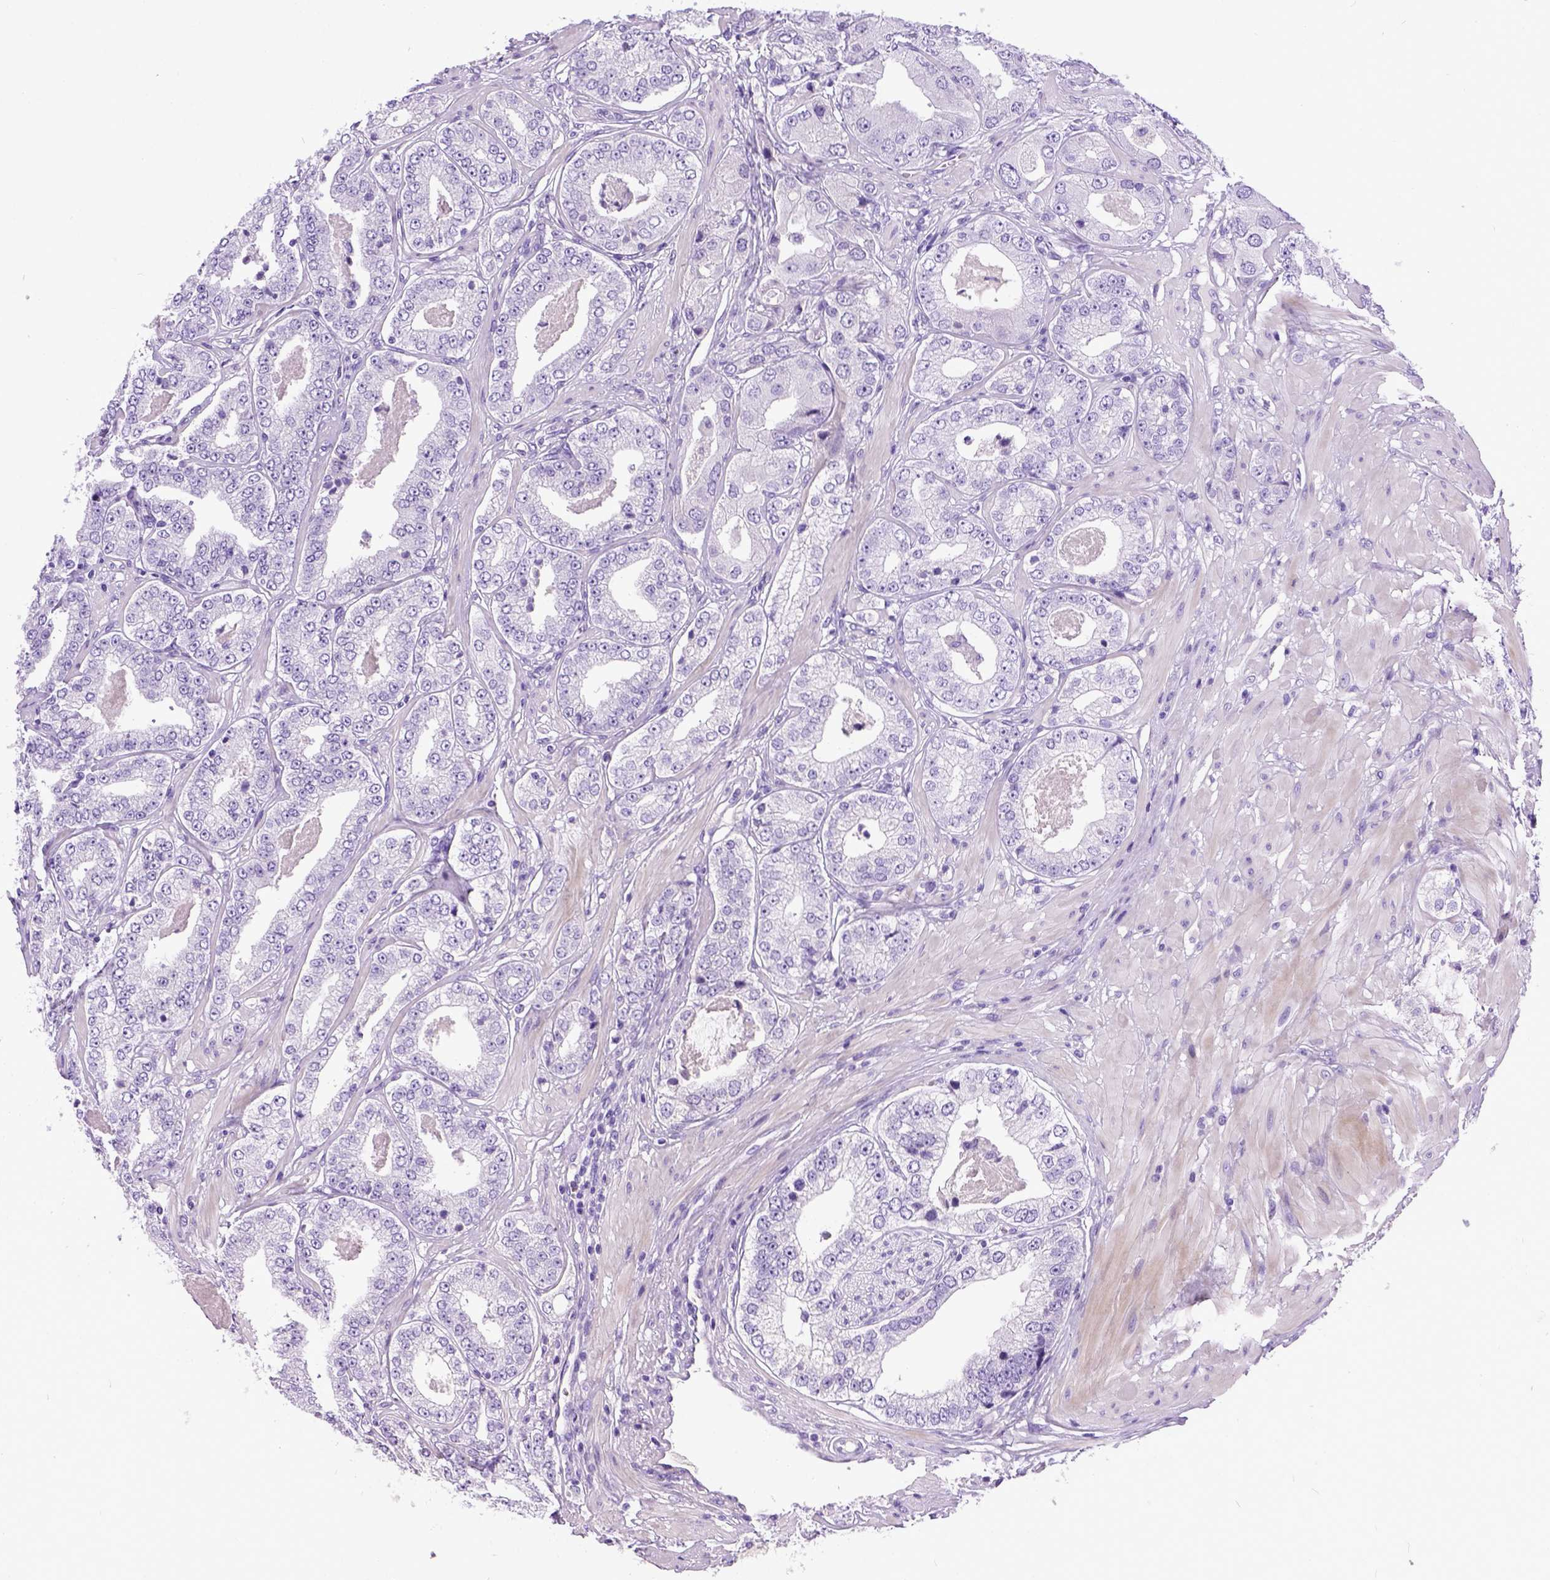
{"staining": {"intensity": "negative", "quantity": "none", "location": "none"}, "tissue": "prostate cancer", "cell_type": "Tumor cells", "image_type": "cancer", "snomed": [{"axis": "morphology", "description": "Adenocarcinoma, Low grade"}, {"axis": "topography", "description": "Prostate"}], "caption": "Photomicrograph shows no significant protein expression in tumor cells of adenocarcinoma (low-grade) (prostate).", "gene": "IGF2", "patient": {"sex": "male", "age": 60}}